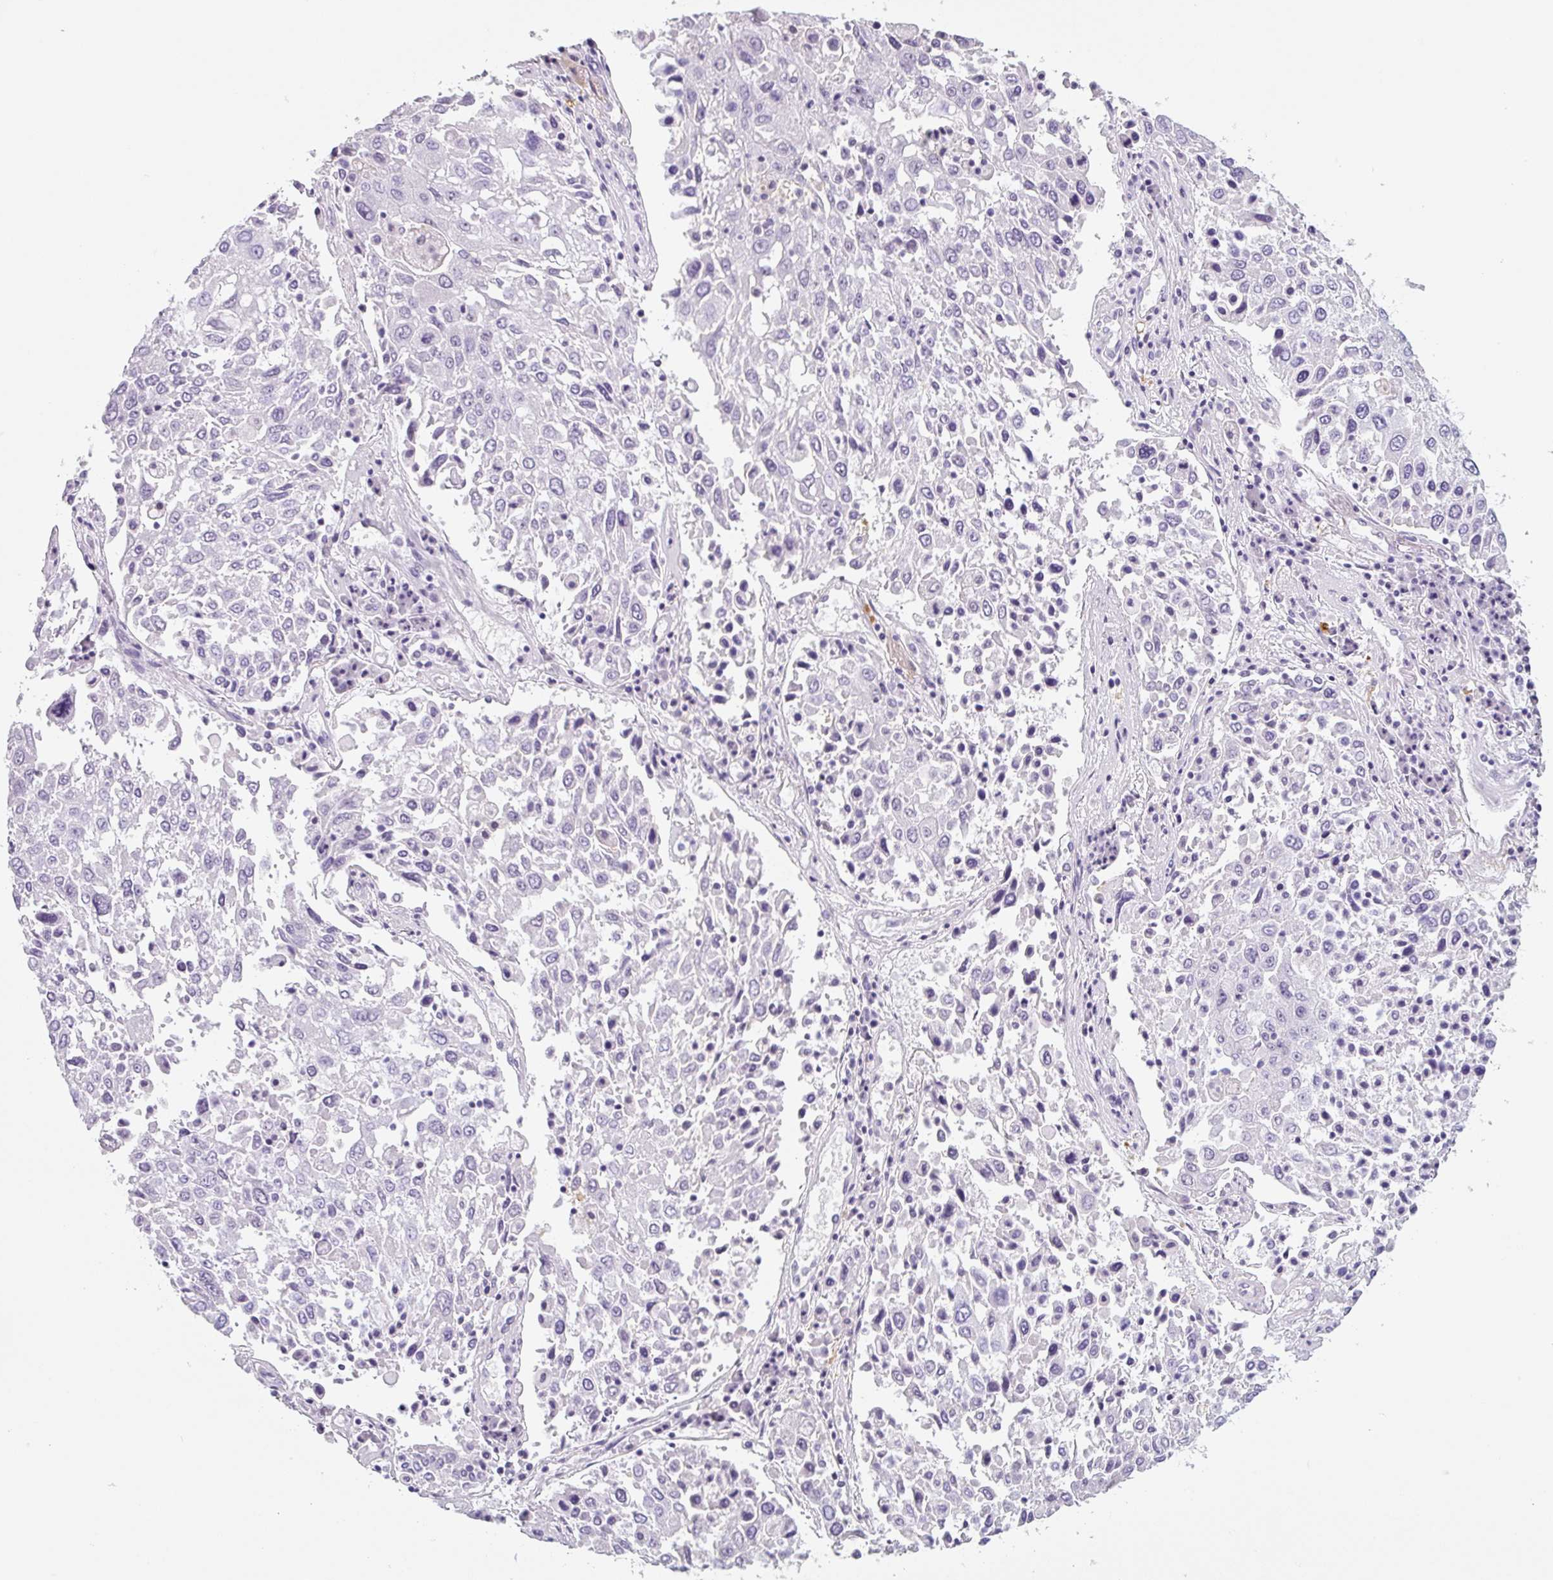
{"staining": {"intensity": "negative", "quantity": "none", "location": "none"}, "tissue": "lung cancer", "cell_type": "Tumor cells", "image_type": "cancer", "snomed": [{"axis": "morphology", "description": "Squamous cell carcinoma, NOS"}, {"axis": "topography", "description": "Lung"}], "caption": "Immunohistochemistry micrograph of human lung cancer stained for a protein (brown), which shows no expression in tumor cells.", "gene": "TNFRSF8", "patient": {"sex": "male", "age": 65}}